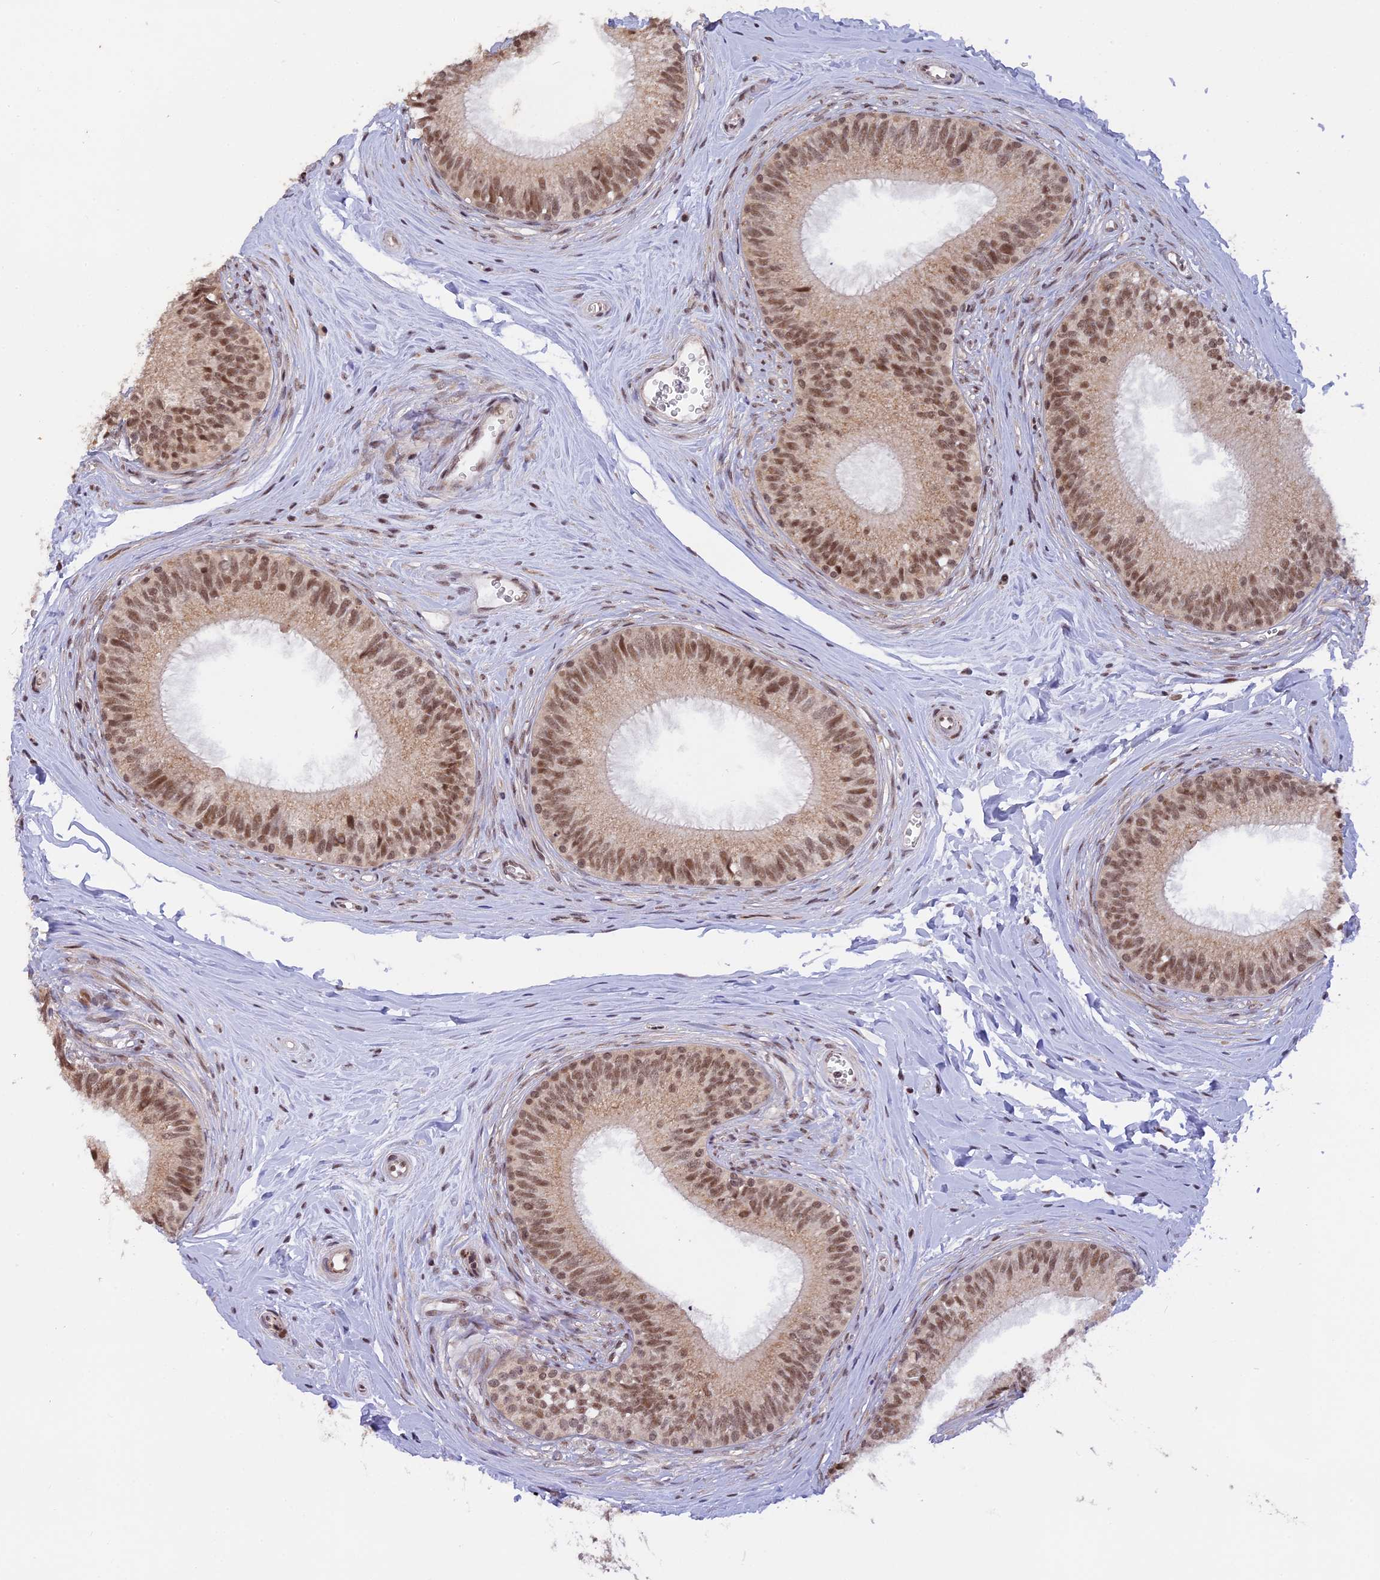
{"staining": {"intensity": "moderate", "quantity": ">75%", "location": "nuclear"}, "tissue": "epididymis", "cell_type": "Glandular cells", "image_type": "normal", "snomed": [{"axis": "morphology", "description": "Normal tissue, NOS"}, {"axis": "topography", "description": "Epididymis"}], "caption": "Immunohistochemical staining of unremarkable epididymis exhibits >75% levels of moderate nuclear protein expression in approximately >75% of glandular cells. (Brightfield microscopy of DAB IHC at high magnification).", "gene": "POLR2C", "patient": {"sex": "male", "age": 33}}